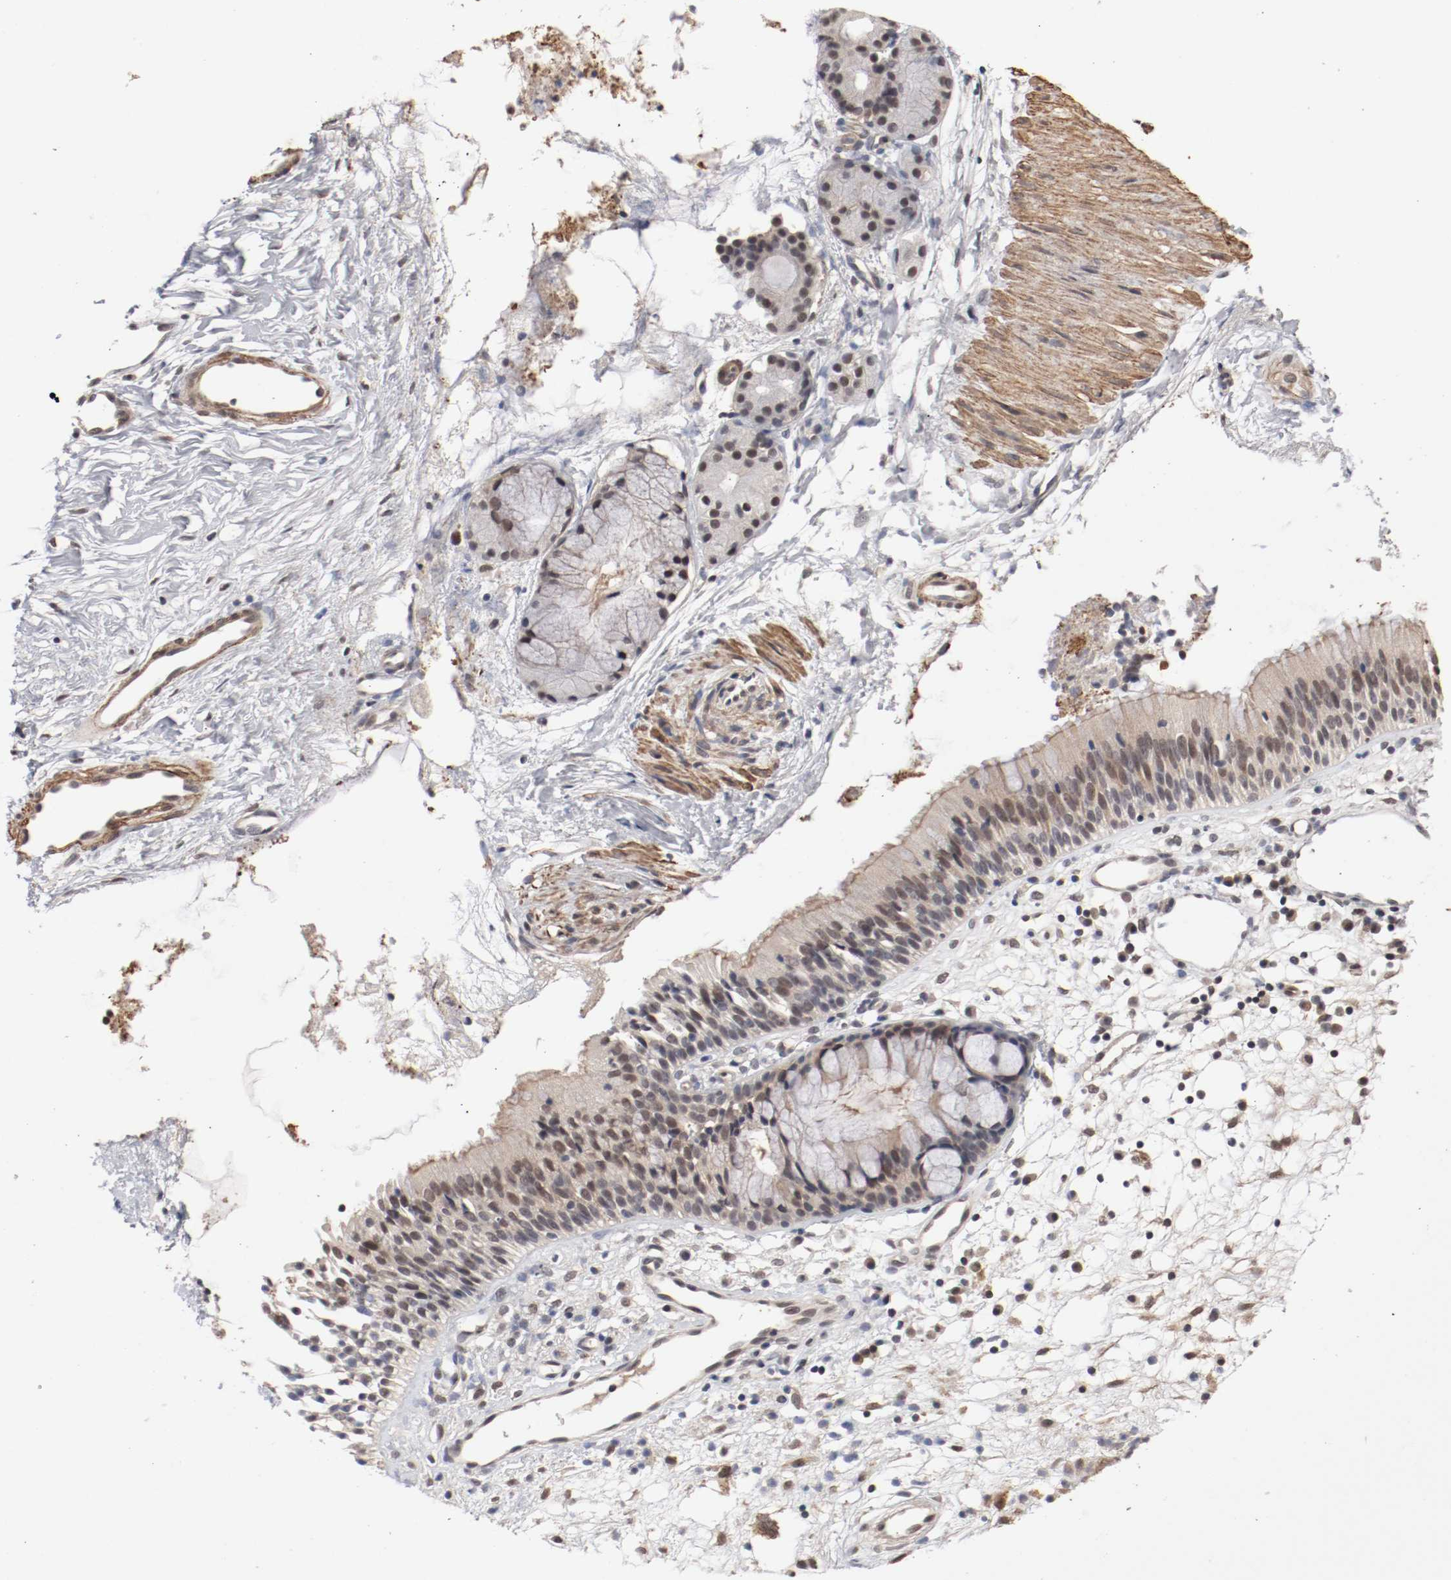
{"staining": {"intensity": "moderate", "quantity": ">75%", "location": "cytoplasmic/membranous,nuclear"}, "tissue": "nasopharynx", "cell_type": "Respiratory epithelial cells", "image_type": "normal", "snomed": [{"axis": "morphology", "description": "Normal tissue, NOS"}, {"axis": "topography", "description": "Nasopharynx"}], "caption": "Protein staining of unremarkable nasopharynx demonstrates moderate cytoplasmic/membranous,nuclear expression in approximately >75% of respiratory epithelial cells. (DAB IHC with brightfield microscopy, high magnification).", "gene": "CSNK2B", "patient": {"sex": "male", "age": 21}}